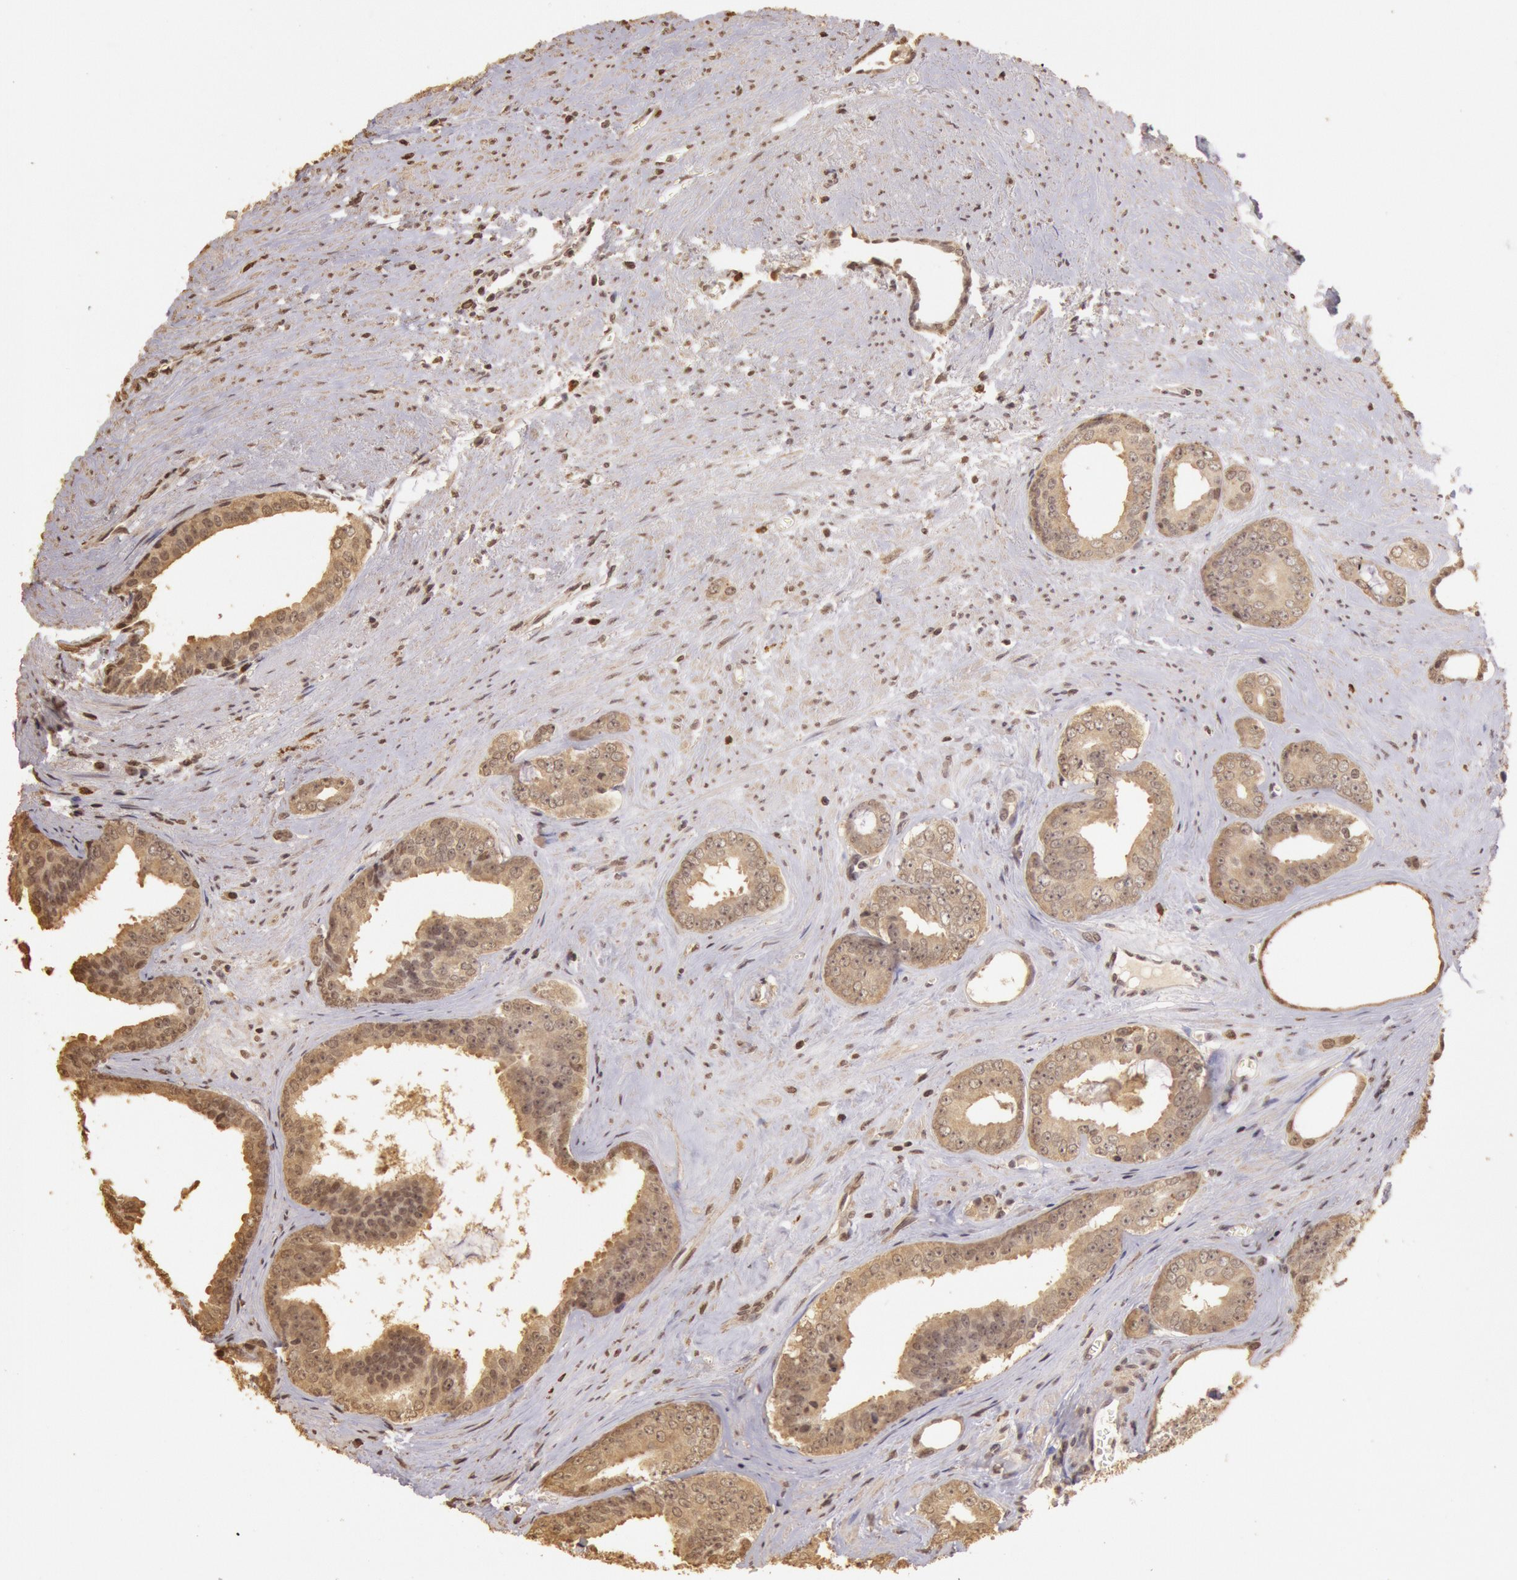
{"staining": {"intensity": "weak", "quantity": ">75%", "location": "cytoplasmic/membranous,nuclear"}, "tissue": "prostate cancer", "cell_type": "Tumor cells", "image_type": "cancer", "snomed": [{"axis": "morphology", "description": "Adenocarcinoma, Medium grade"}, {"axis": "topography", "description": "Prostate"}], "caption": "Weak cytoplasmic/membranous and nuclear positivity for a protein is appreciated in about >75% of tumor cells of prostate cancer (medium-grade adenocarcinoma) using IHC.", "gene": "SOD1", "patient": {"sex": "male", "age": 79}}